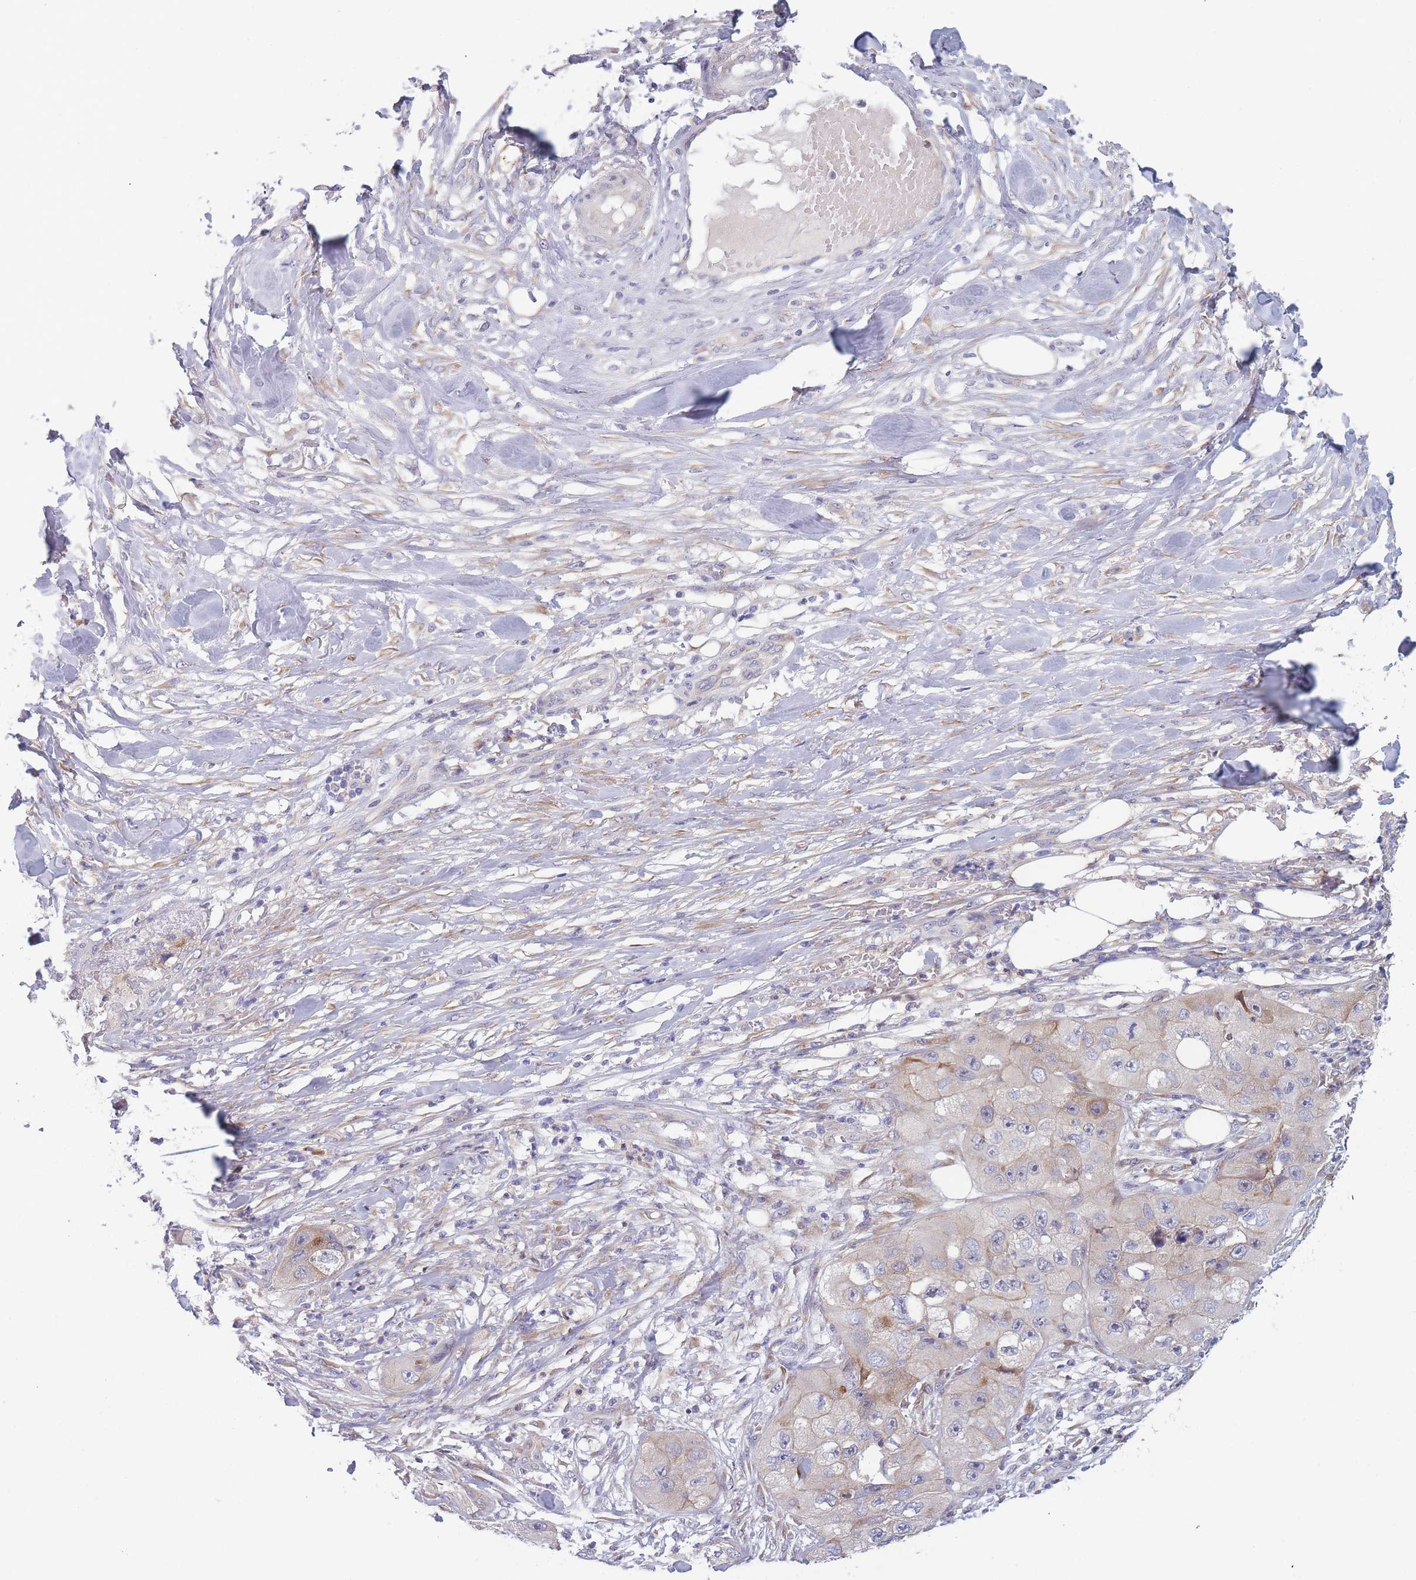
{"staining": {"intensity": "weak", "quantity": "<25%", "location": "cytoplasmic/membranous"}, "tissue": "skin cancer", "cell_type": "Tumor cells", "image_type": "cancer", "snomed": [{"axis": "morphology", "description": "Squamous cell carcinoma, NOS"}, {"axis": "topography", "description": "Skin"}, {"axis": "topography", "description": "Subcutis"}], "caption": "IHC photomicrograph of neoplastic tissue: skin cancer (squamous cell carcinoma) stained with DAB shows no significant protein expression in tumor cells.", "gene": "NDUFAF6", "patient": {"sex": "male", "age": 73}}